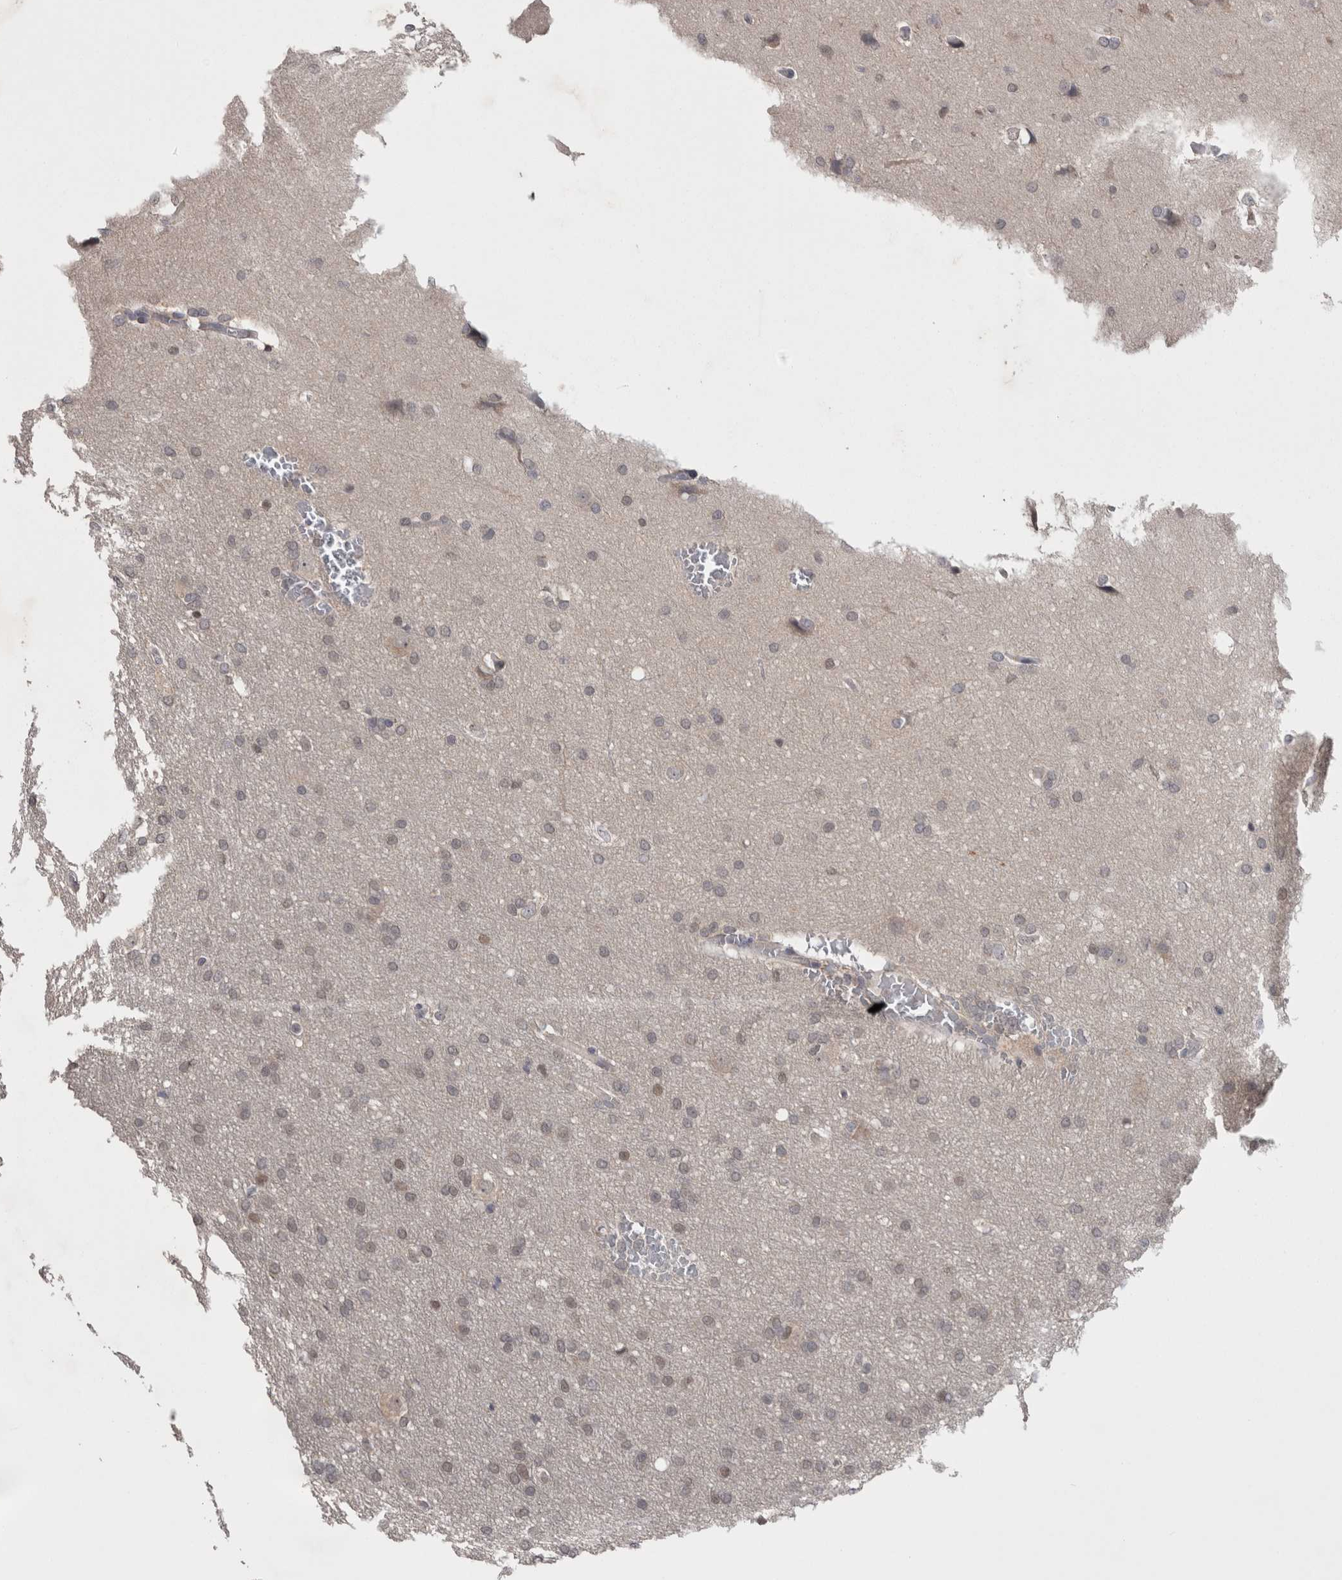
{"staining": {"intensity": "weak", "quantity": "<25%", "location": "nuclear"}, "tissue": "glioma", "cell_type": "Tumor cells", "image_type": "cancer", "snomed": [{"axis": "morphology", "description": "Glioma, malignant, Low grade"}, {"axis": "topography", "description": "Brain"}], "caption": "Tumor cells are negative for protein expression in human glioma.", "gene": "ZNF114", "patient": {"sex": "female", "age": 37}}